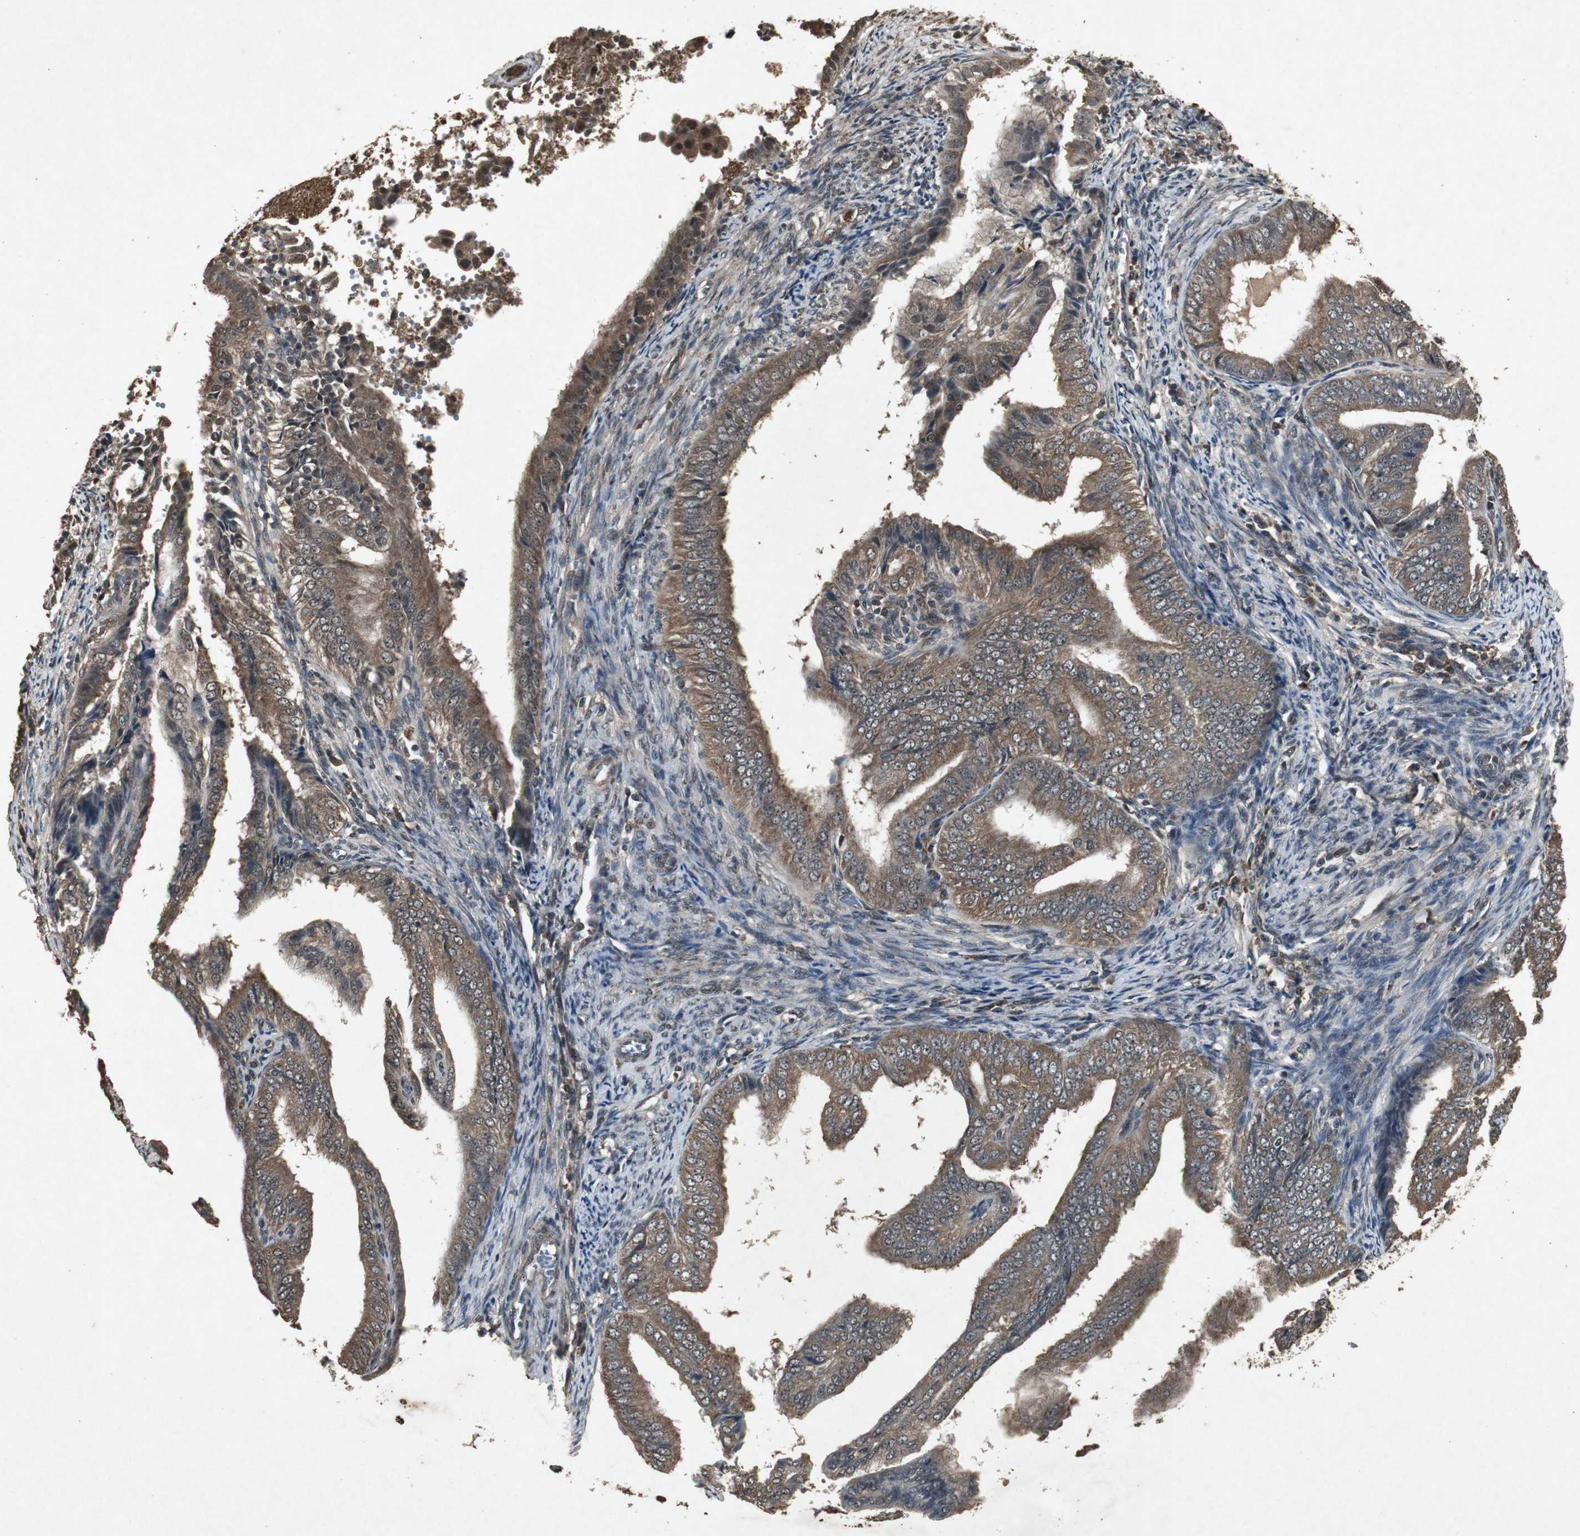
{"staining": {"intensity": "moderate", "quantity": ">75%", "location": "cytoplasmic/membranous"}, "tissue": "endometrial cancer", "cell_type": "Tumor cells", "image_type": "cancer", "snomed": [{"axis": "morphology", "description": "Adenocarcinoma, NOS"}, {"axis": "topography", "description": "Endometrium"}], "caption": "The histopathology image displays a brown stain indicating the presence of a protein in the cytoplasmic/membranous of tumor cells in endometrial cancer.", "gene": "EMX1", "patient": {"sex": "female", "age": 58}}